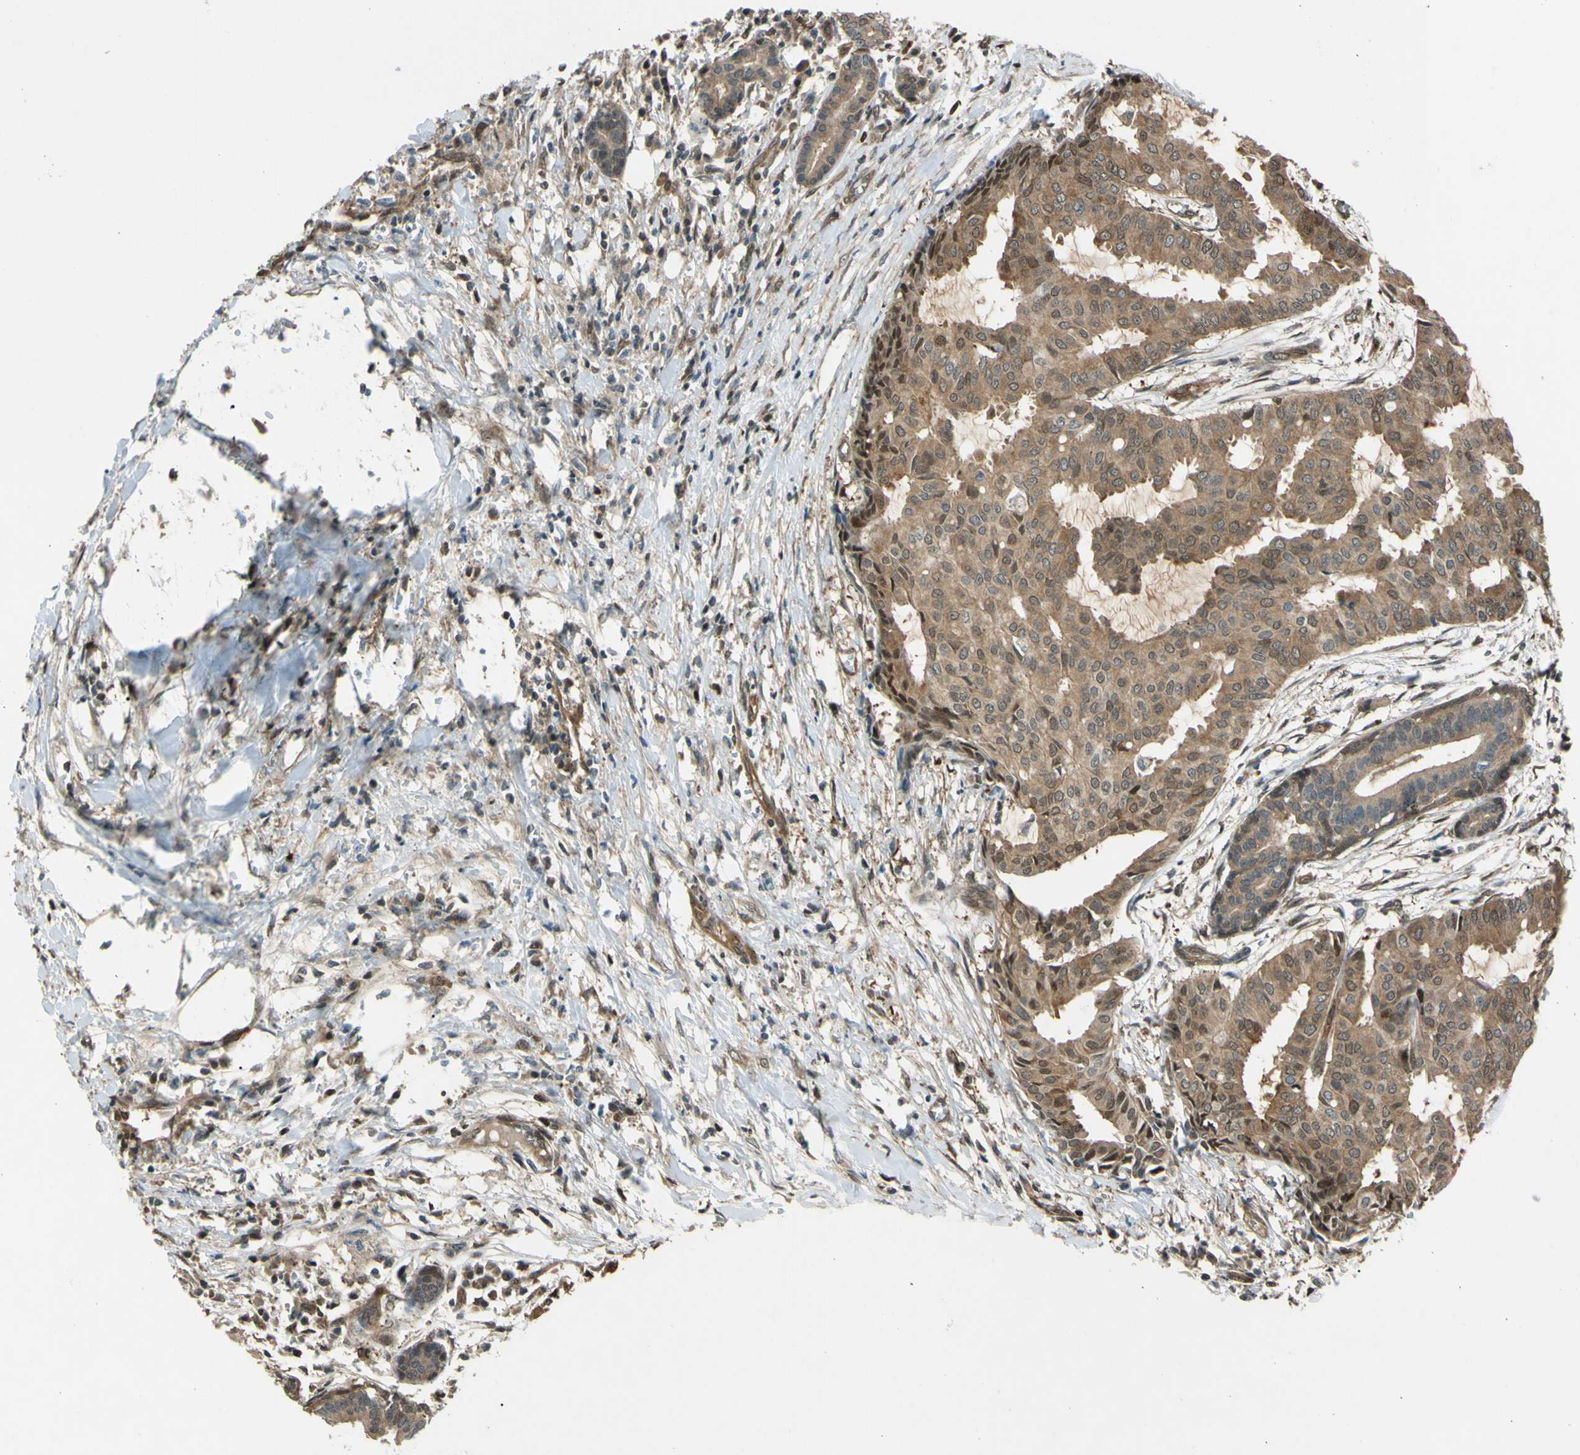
{"staining": {"intensity": "moderate", "quantity": "25%-75%", "location": "cytoplasmic/membranous"}, "tissue": "head and neck cancer", "cell_type": "Tumor cells", "image_type": "cancer", "snomed": [{"axis": "morphology", "description": "Adenocarcinoma, NOS"}, {"axis": "topography", "description": "Salivary gland"}, {"axis": "topography", "description": "Head-Neck"}], "caption": "Head and neck cancer tissue reveals moderate cytoplasmic/membranous expression in about 25%-75% of tumor cells, visualized by immunohistochemistry.", "gene": "YWHAQ", "patient": {"sex": "female", "age": 59}}